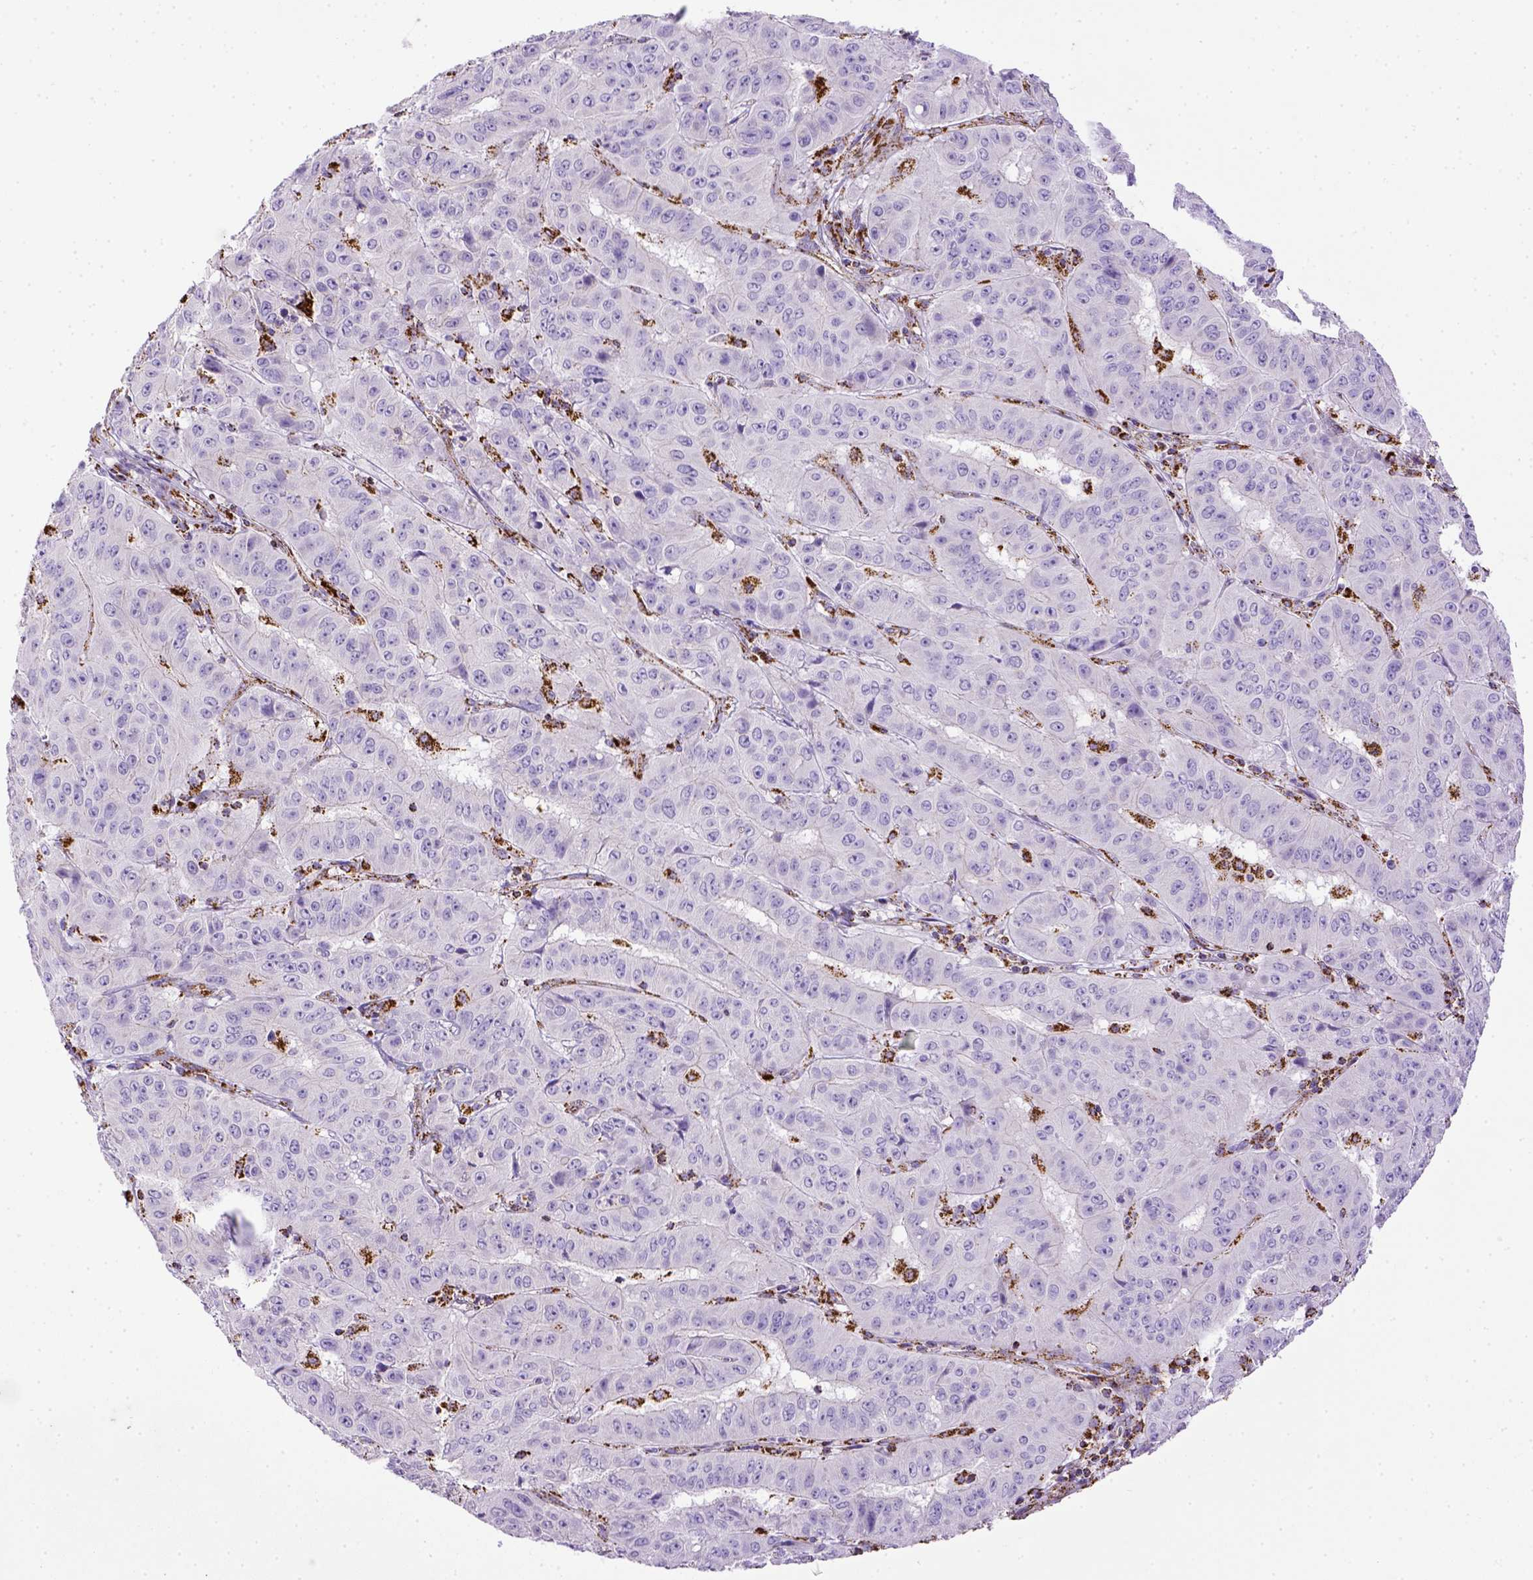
{"staining": {"intensity": "moderate", "quantity": "25%-75%", "location": "cytoplasmic/membranous"}, "tissue": "pancreatic cancer", "cell_type": "Tumor cells", "image_type": "cancer", "snomed": [{"axis": "morphology", "description": "Adenocarcinoma, NOS"}, {"axis": "topography", "description": "Pancreas"}], "caption": "Immunohistochemistry (IHC) (DAB (3,3'-diaminobenzidine)) staining of adenocarcinoma (pancreatic) demonstrates moderate cytoplasmic/membranous protein positivity in about 25%-75% of tumor cells.", "gene": "MT-CO1", "patient": {"sex": "male", "age": 63}}